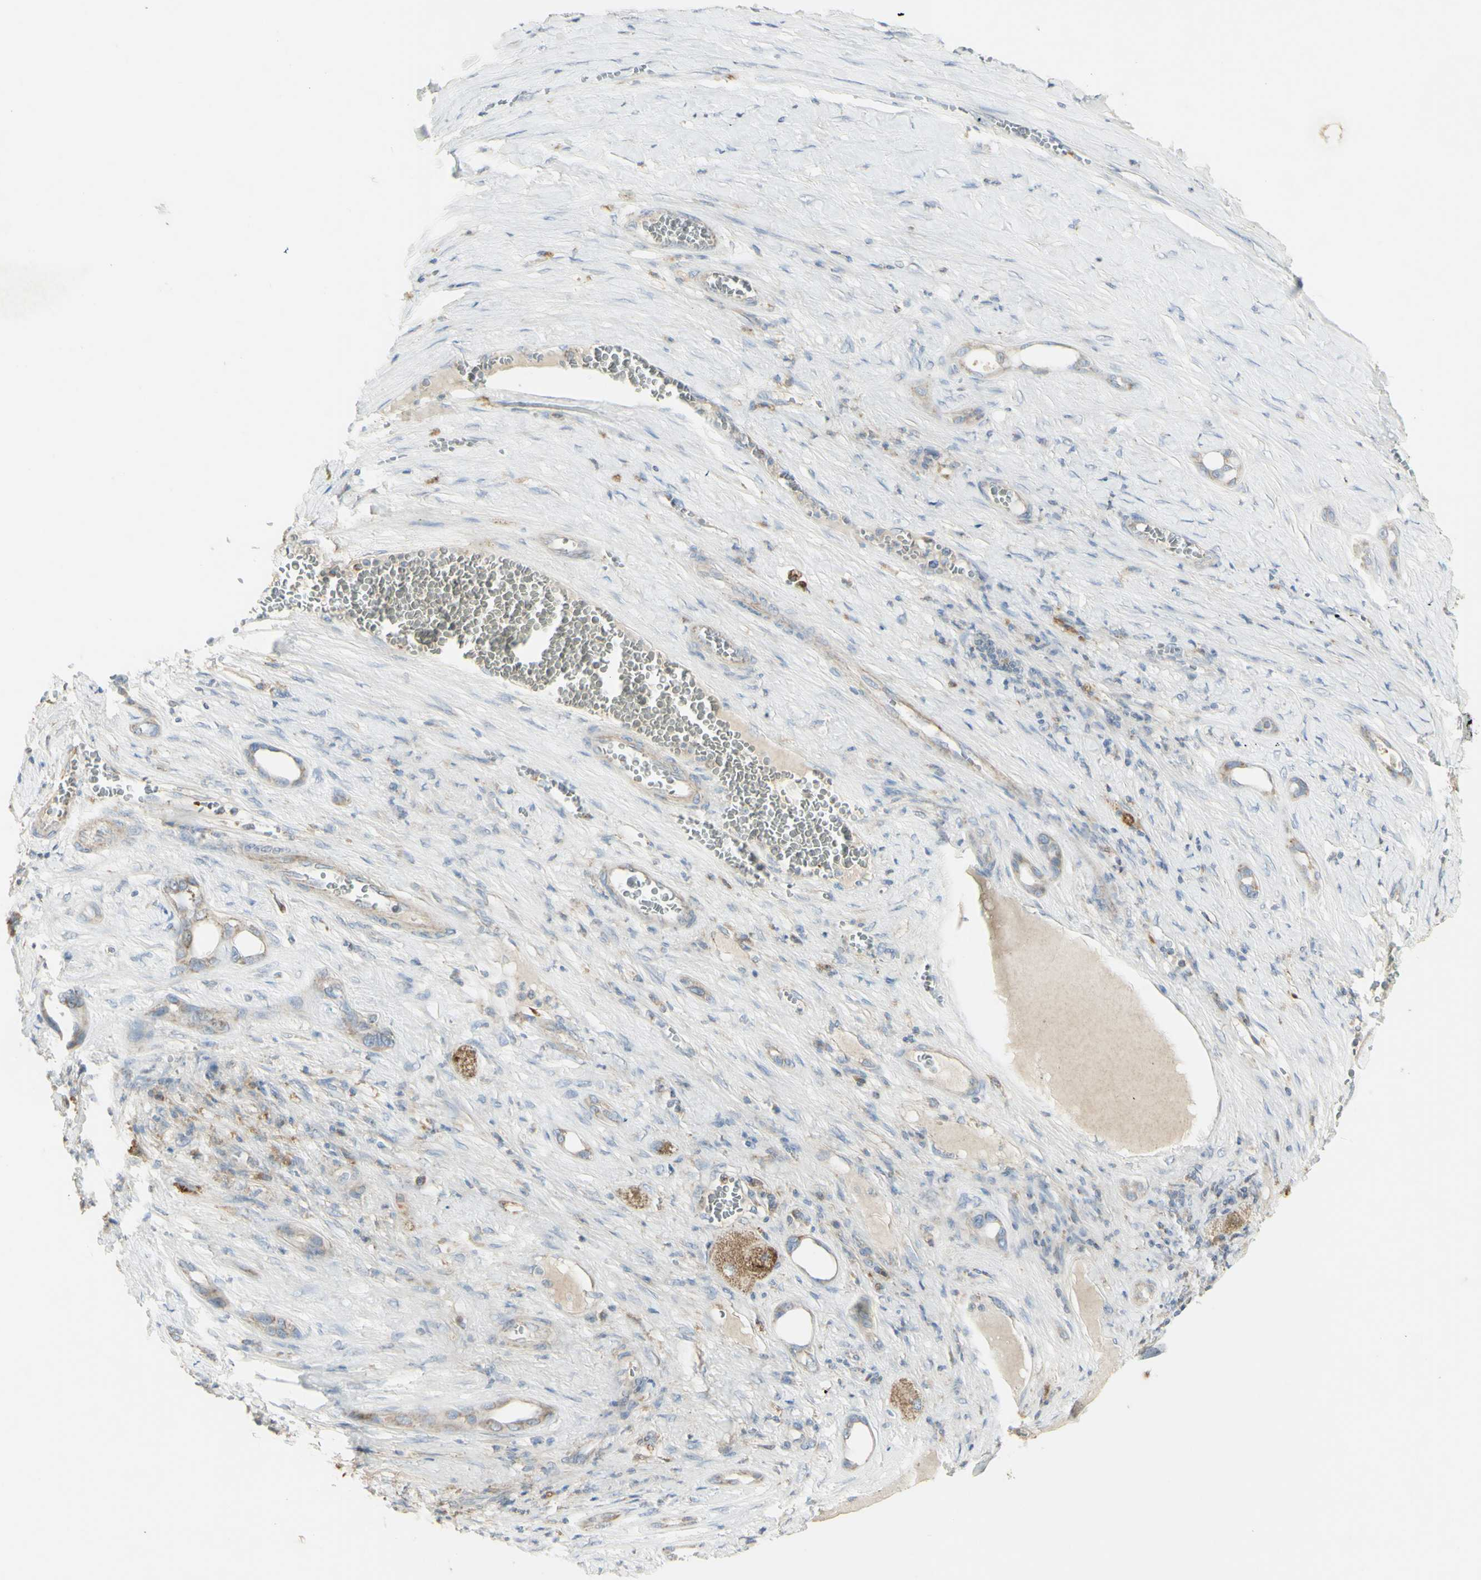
{"staining": {"intensity": "weak", "quantity": "<25%", "location": "cytoplasmic/membranous"}, "tissue": "liver cancer", "cell_type": "Tumor cells", "image_type": "cancer", "snomed": [{"axis": "morphology", "description": "Carcinoma, Hepatocellular, NOS"}, {"axis": "topography", "description": "Liver"}], "caption": "Image shows no protein staining in tumor cells of hepatocellular carcinoma (liver) tissue.", "gene": "CNTNAP1", "patient": {"sex": "female", "age": 73}}